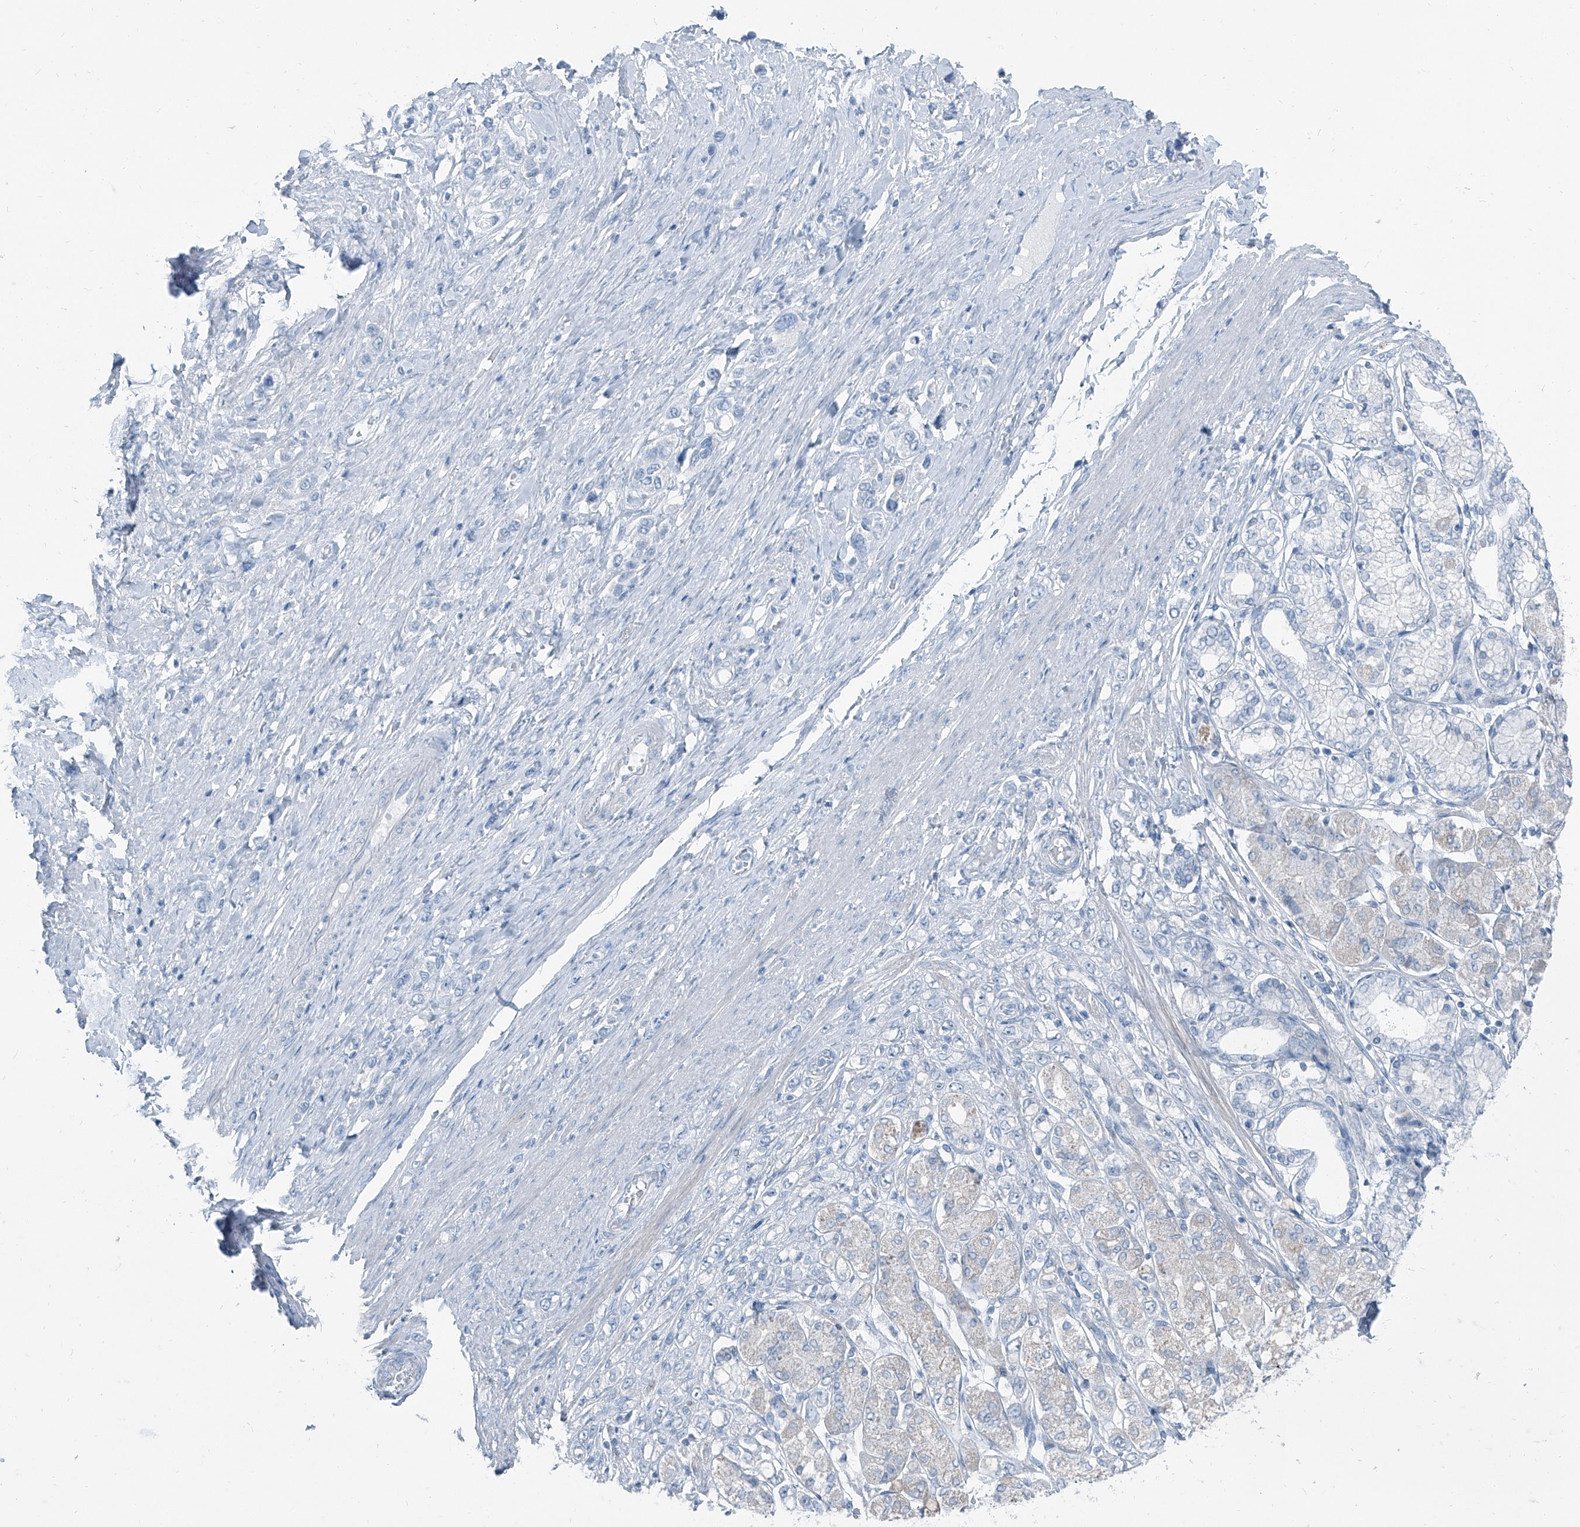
{"staining": {"intensity": "negative", "quantity": "none", "location": "none"}, "tissue": "stomach cancer", "cell_type": "Tumor cells", "image_type": "cancer", "snomed": [{"axis": "morphology", "description": "Adenocarcinoma, NOS"}, {"axis": "topography", "description": "Stomach"}], "caption": "Immunohistochemical staining of adenocarcinoma (stomach) exhibits no significant expression in tumor cells.", "gene": "RGN", "patient": {"sex": "female", "age": 65}}